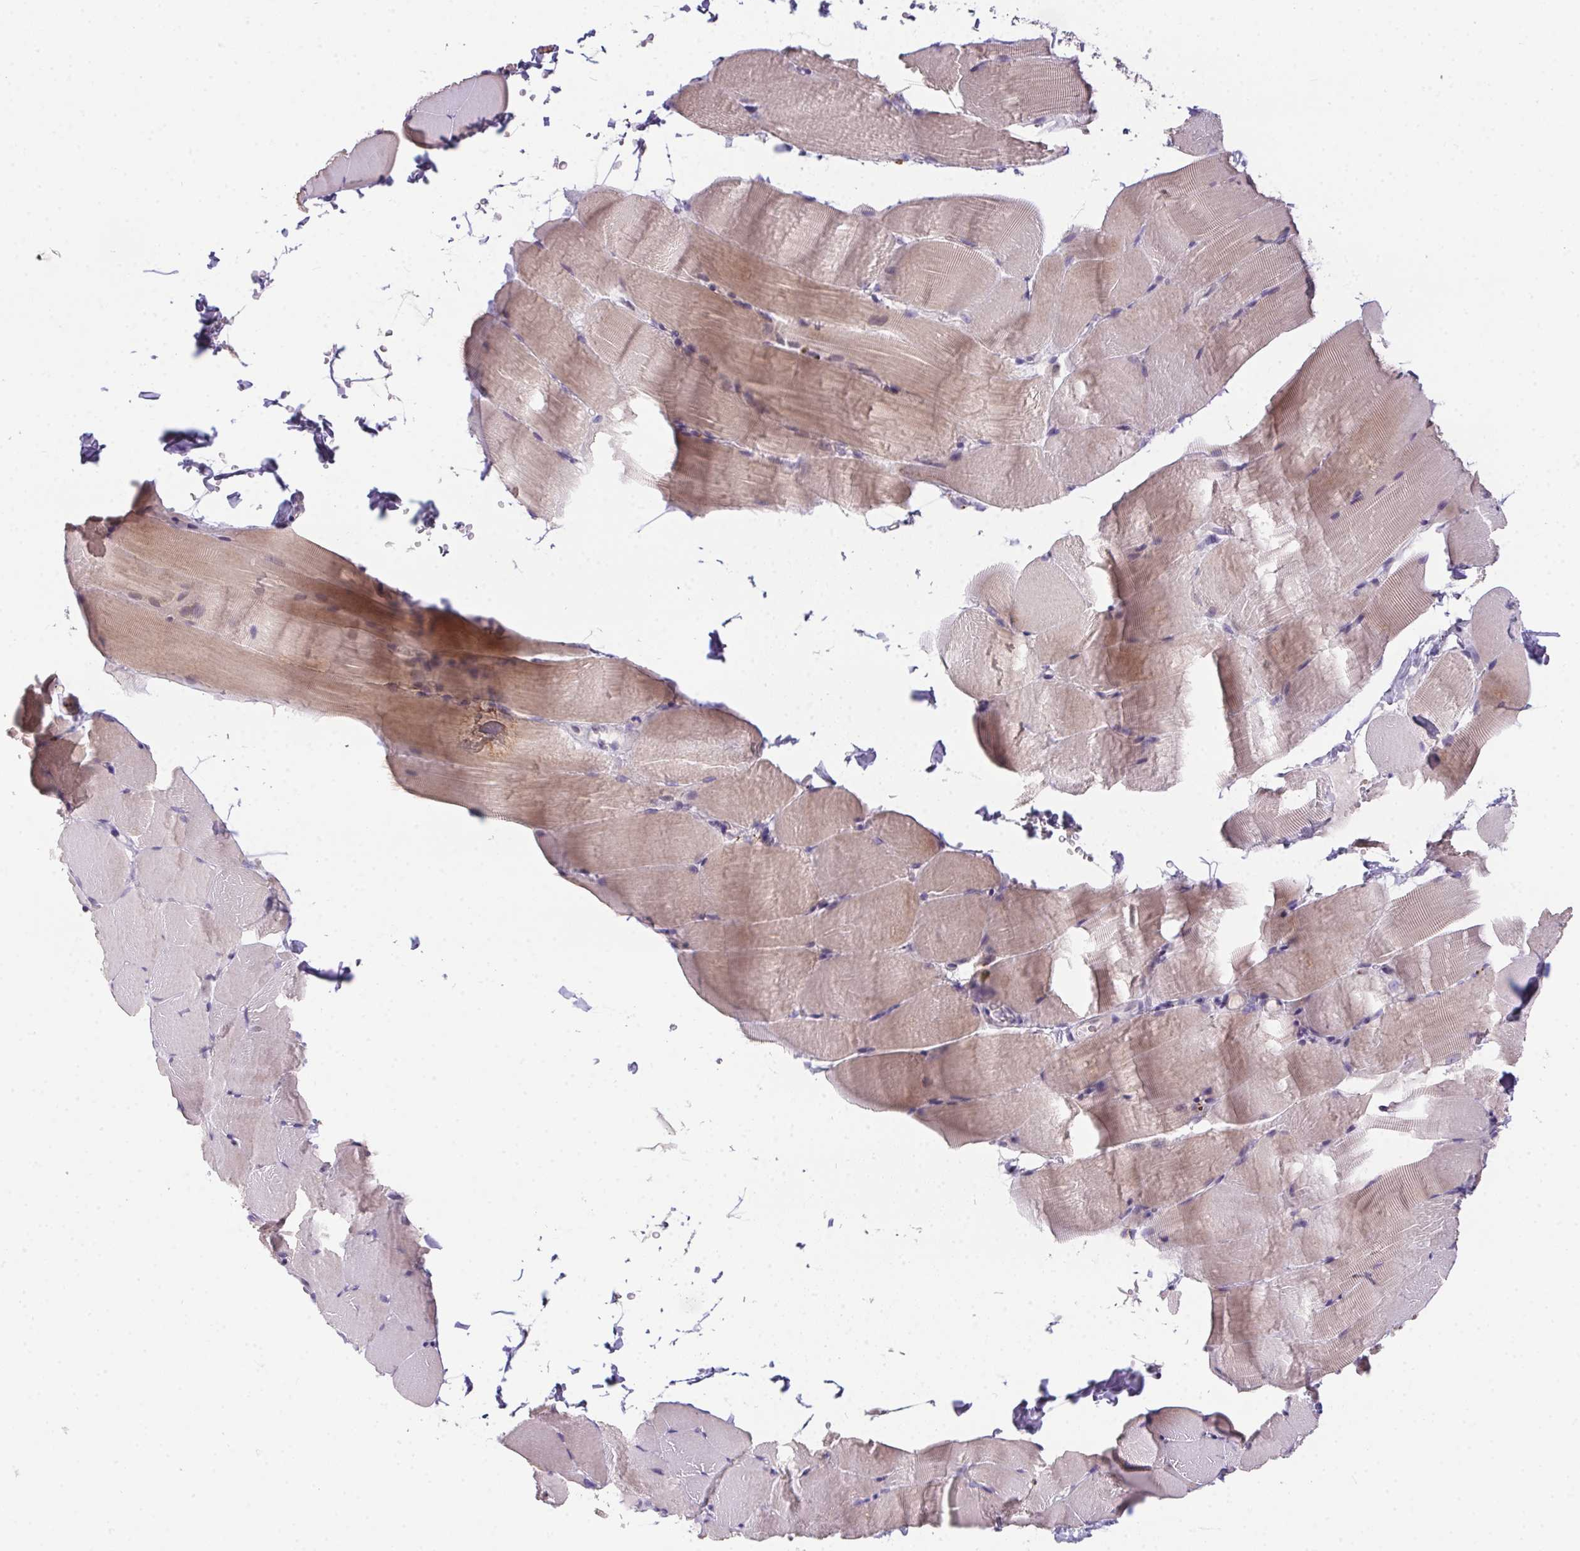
{"staining": {"intensity": "weak", "quantity": "25%-75%", "location": "cytoplasmic/membranous"}, "tissue": "skeletal muscle", "cell_type": "Myocytes", "image_type": "normal", "snomed": [{"axis": "morphology", "description": "Normal tissue, NOS"}, {"axis": "topography", "description": "Skeletal muscle"}], "caption": "Protein positivity by immunohistochemistry demonstrates weak cytoplasmic/membranous positivity in approximately 25%-75% of myocytes in normal skeletal muscle. (DAB IHC with brightfield microscopy, high magnification).", "gene": "SP9", "patient": {"sex": "female", "age": 37}}